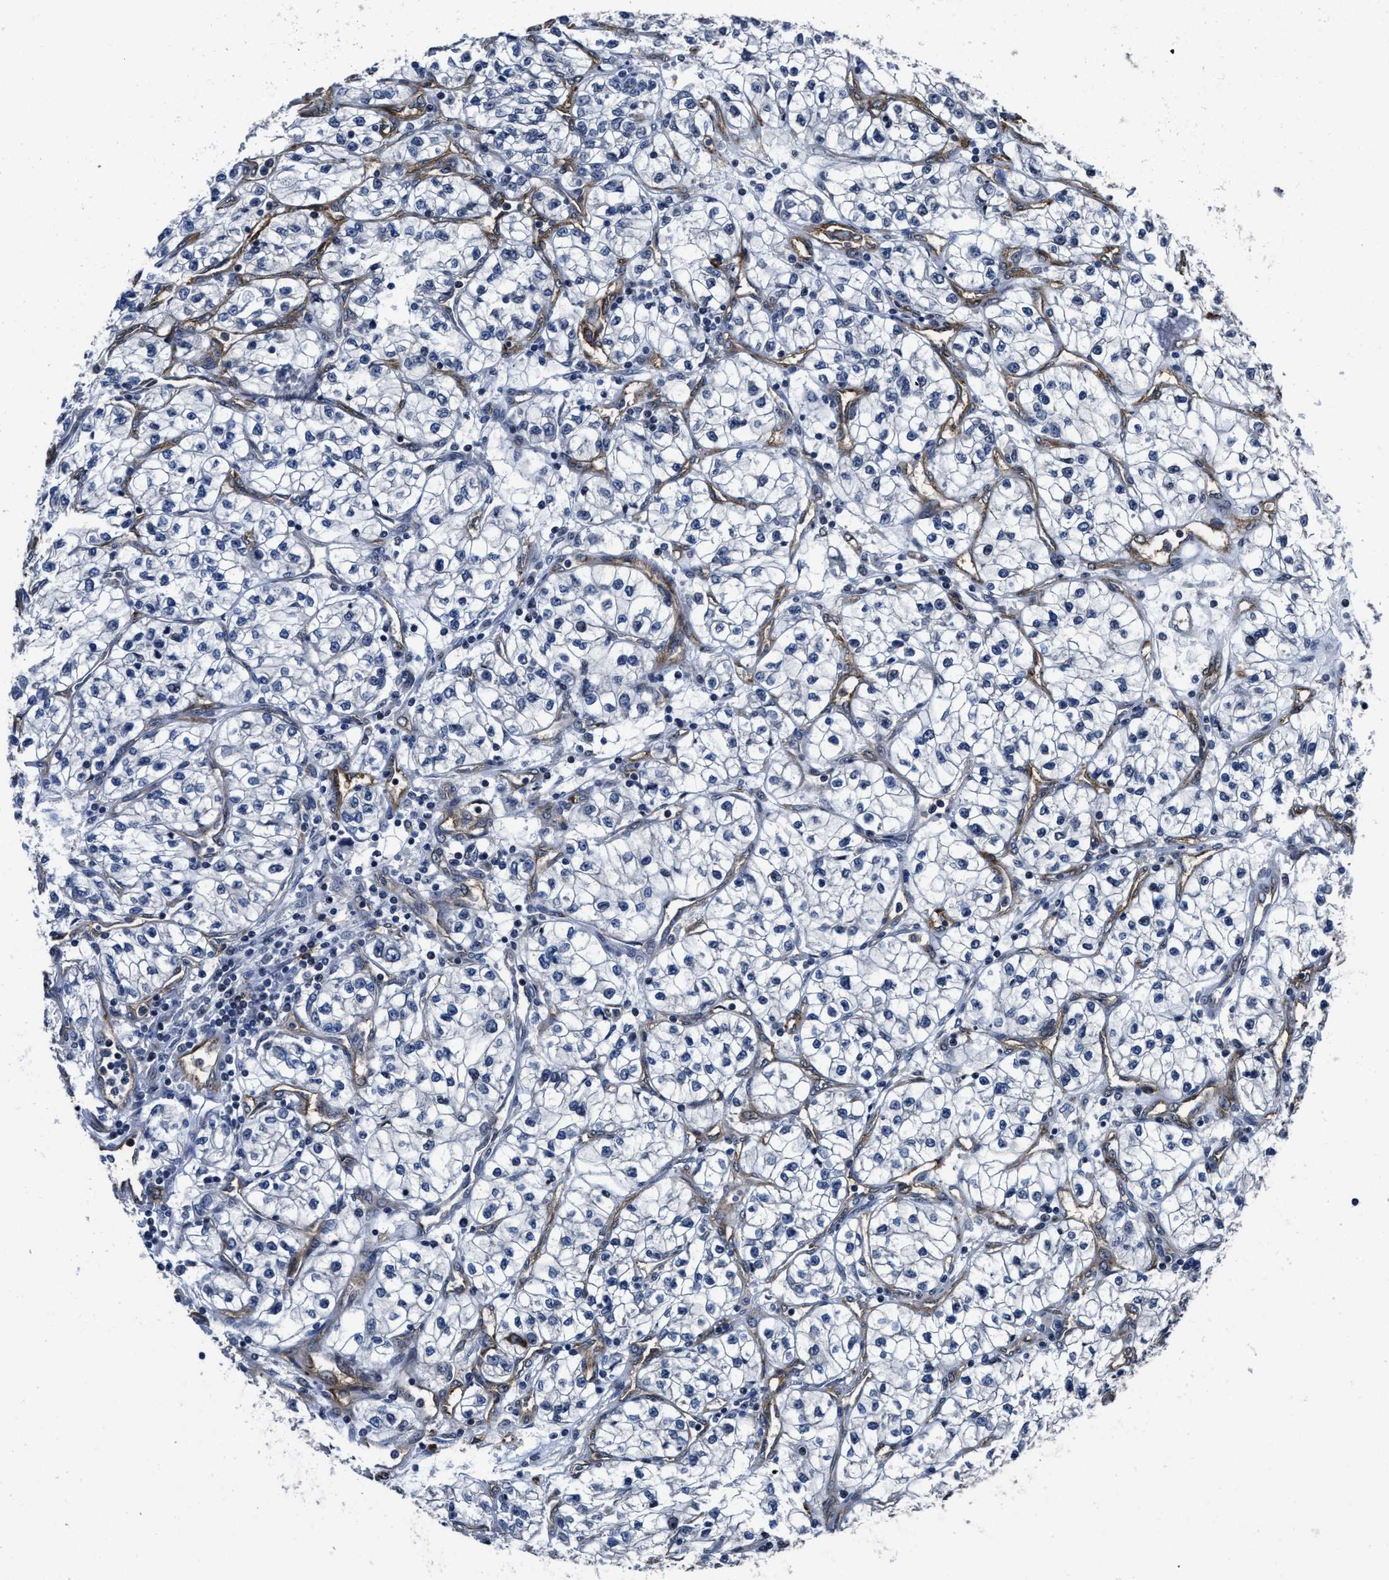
{"staining": {"intensity": "negative", "quantity": "none", "location": "none"}, "tissue": "renal cancer", "cell_type": "Tumor cells", "image_type": "cancer", "snomed": [{"axis": "morphology", "description": "Adenocarcinoma, NOS"}, {"axis": "topography", "description": "Kidney"}], "caption": "The micrograph displays no staining of tumor cells in renal adenocarcinoma.", "gene": "MARCKSL1", "patient": {"sex": "female", "age": 57}}